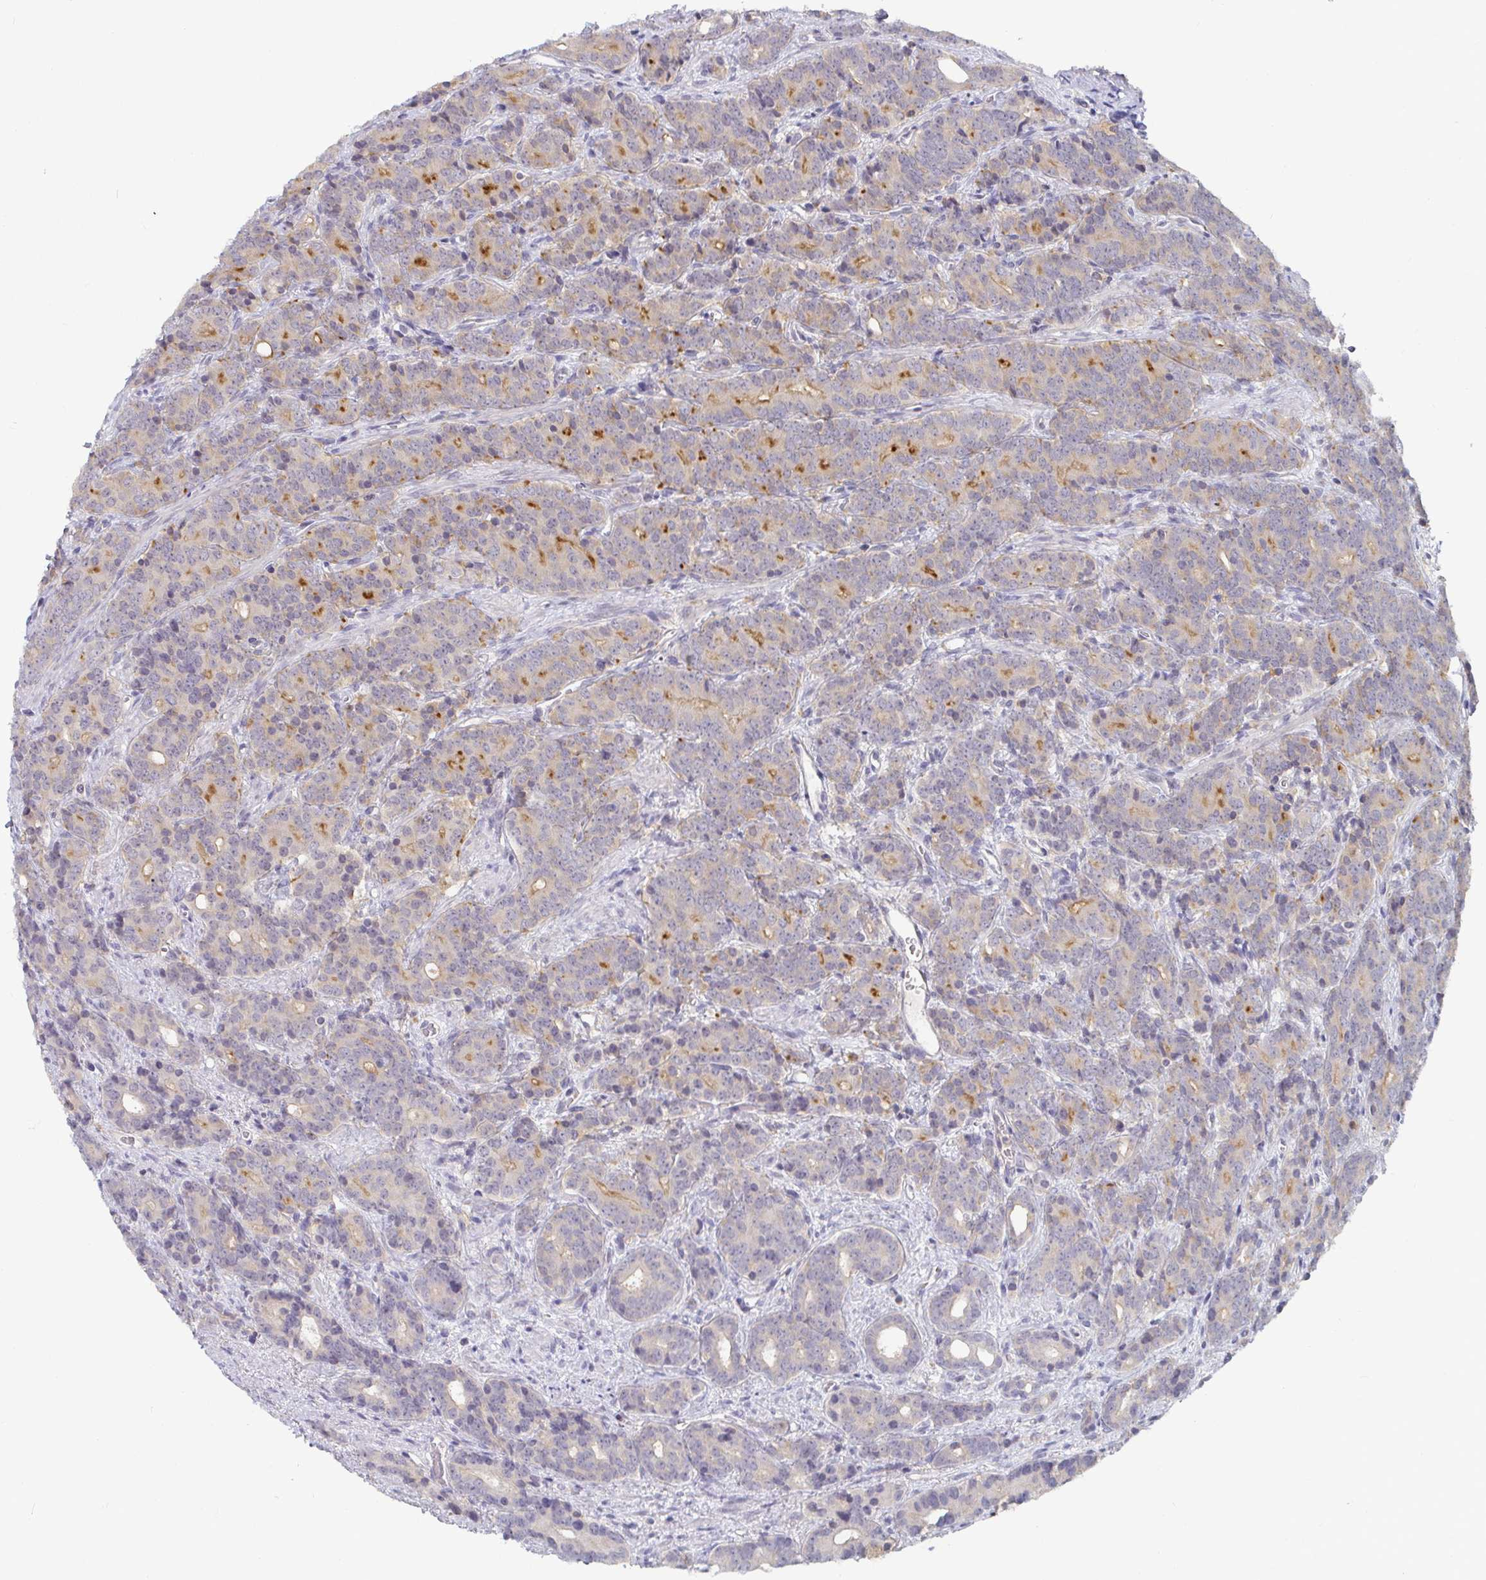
{"staining": {"intensity": "negative", "quantity": "none", "location": "none"}, "tissue": "prostate cancer", "cell_type": "Tumor cells", "image_type": "cancer", "snomed": [{"axis": "morphology", "description": "Adenocarcinoma, High grade"}, {"axis": "topography", "description": "Prostate"}], "caption": "Histopathology image shows no protein staining in tumor cells of prostate cancer tissue.", "gene": "CDH18", "patient": {"sex": "male", "age": 84}}